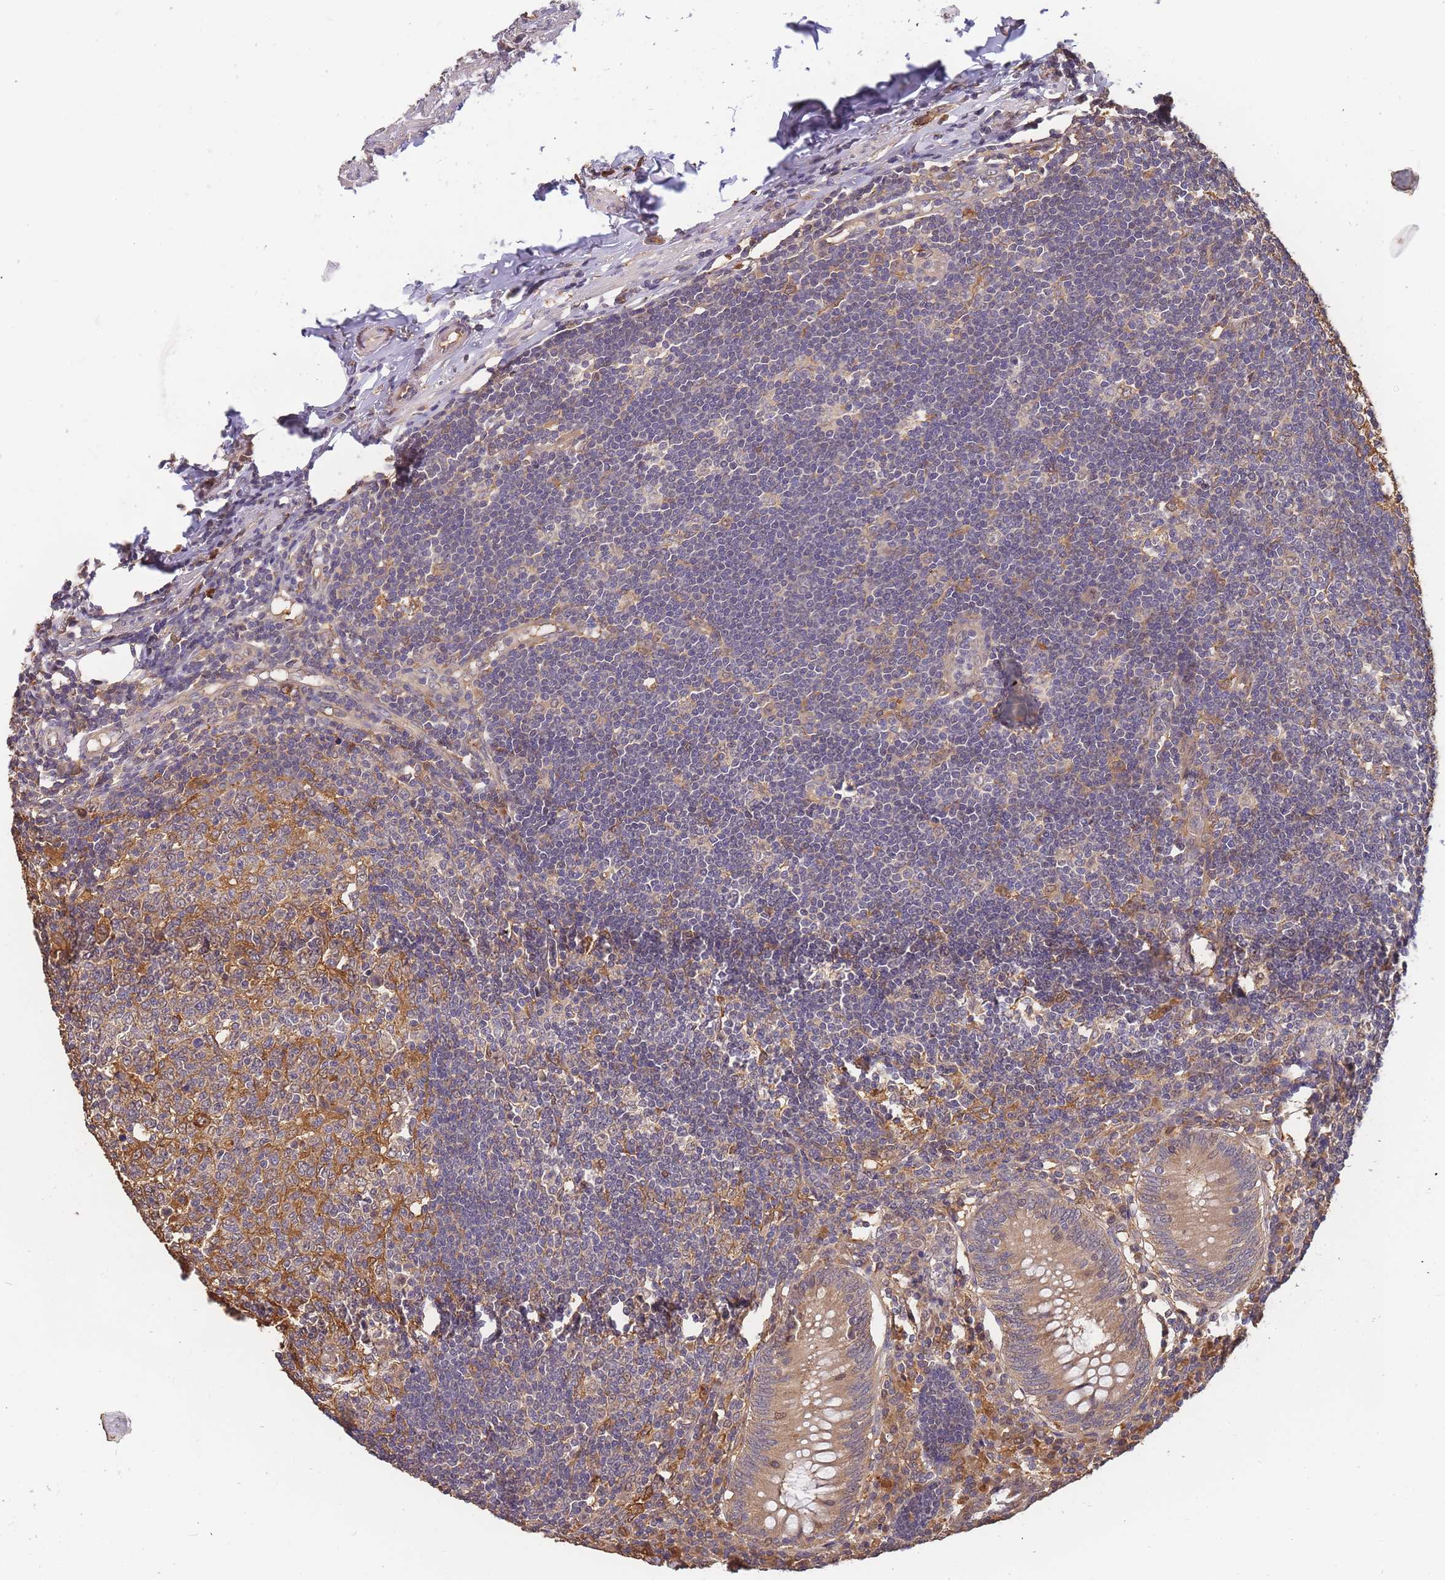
{"staining": {"intensity": "moderate", "quantity": "25%-75%", "location": "cytoplasmic/membranous,nuclear"}, "tissue": "appendix", "cell_type": "Glandular cells", "image_type": "normal", "snomed": [{"axis": "morphology", "description": "Normal tissue, NOS"}, {"axis": "topography", "description": "Appendix"}], "caption": "IHC of normal human appendix shows medium levels of moderate cytoplasmic/membranous,nuclear staining in approximately 25%-75% of glandular cells. (DAB (3,3'-diaminobenzidine) = brown stain, brightfield microscopy at high magnification).", "gene": "CDKN2AIPNL", "patient": {"sex": "female", "age": 54}}